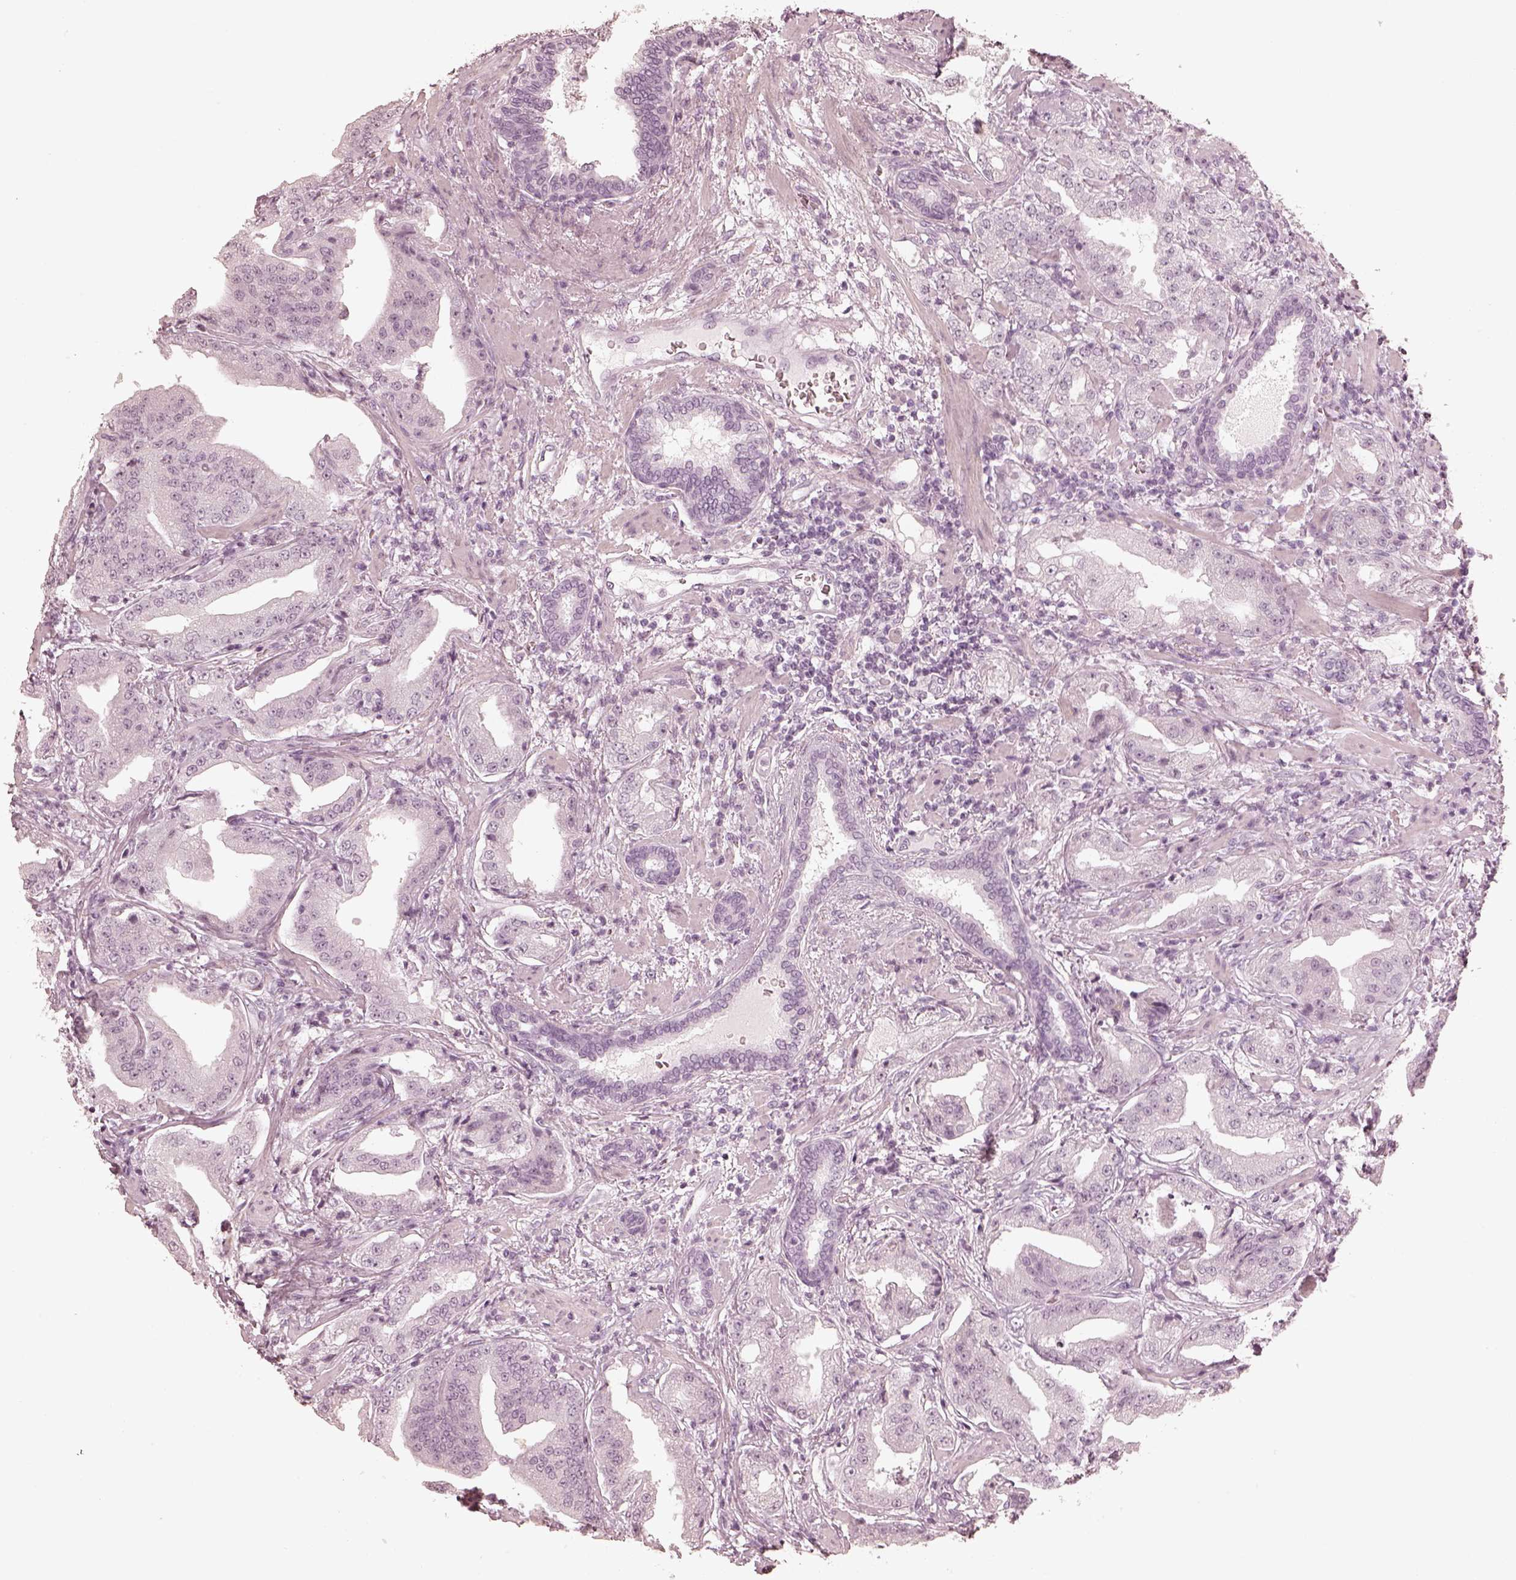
{"staining": {"intensity": "negative", "quantity": "none", "location": "none"}, "tissue": "prostate cancer", "cell_type": "Tumor cells", "image_type": "cancer", "snomed": [{"axis": "morphology", "description": "Adenocarcinoma, Low grade"}, {"axis": "topography", "description": "Prostate"}], "caption": "A micrograph of prostate cancer (low-grade adenocarcinoma) stained for a protein reveals no brown staining in tumor cells. (DAB (3,3'-diaminobenzidine) IHC, high magnification).", "gene": "CALR3", "patient": {"sex": "male", "age": 62}}